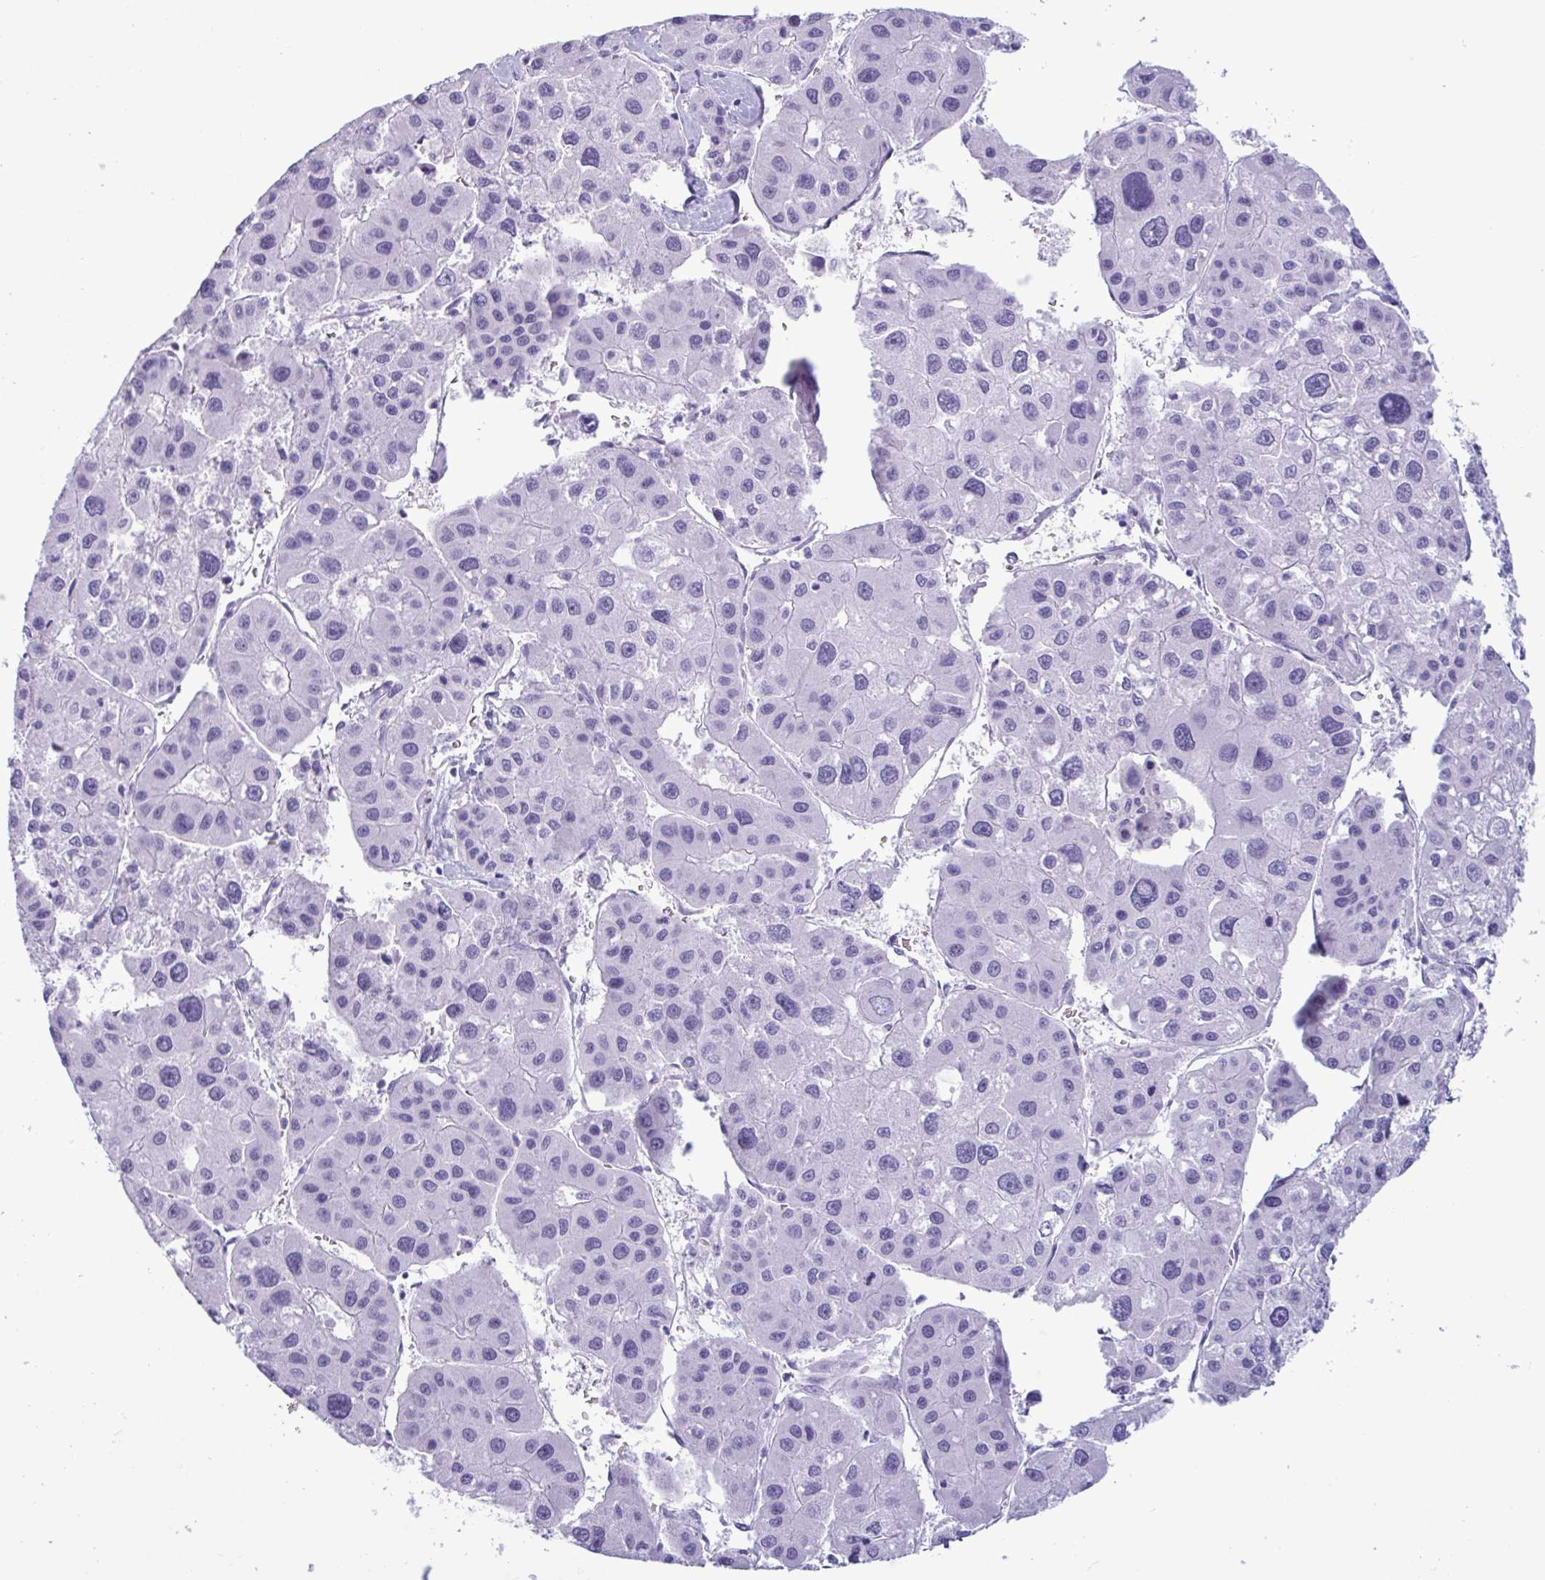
{"staining": {"intensity": "negative", "quantity": "none", "location": "none"}, "tissue": "liver cancer", "cell_type": "Tumor cells", "image_type": "cancer", "snomed": [{"axis": "morphology", "description": "Carcinoma, Hepatocellular, NOS"}, {"axis": "topography", "description": "Liver"}], "caption": "Human hepatocellular carcinoma (liver) stained for a protein using immunohistochemistry displays no staining in tumor cells.", "gene": "SLC2A1", "patient": {"sex": "male", "age": 73}}